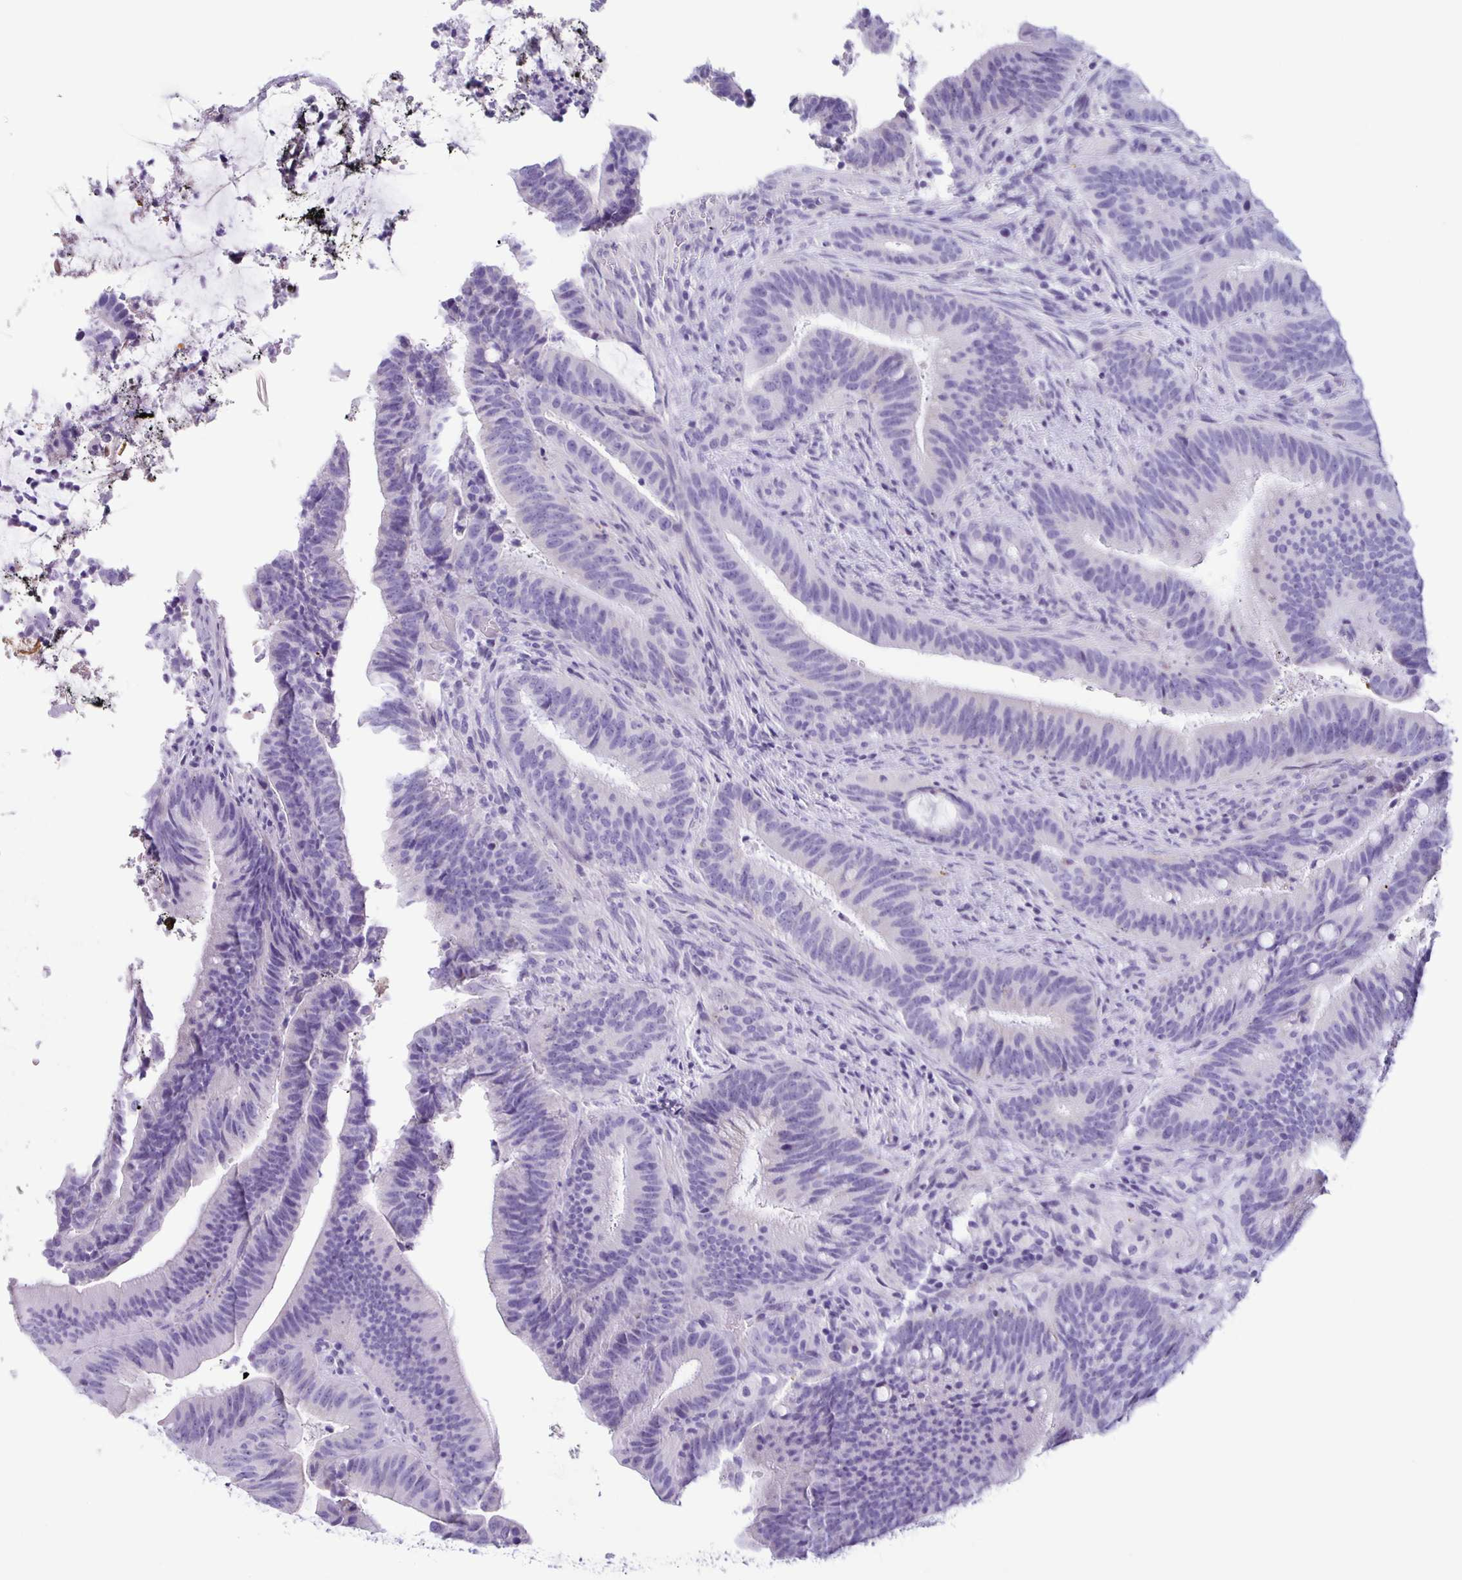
{"staining": {"intensity": "negative", "quantity": "none", "location": "none"}, "tissue": "colorectal cancer", "cell_type": "Tumor cells", "image_type": "cancer", "snomed": [{"axis": "morphology", "description": "Adenocarcinoma, NOS"}, {"axis": "topography", "description": "Colon"}], "caption": "The micrograph reveals no staining of tumor cells in colorectal cancer.", "gene": "AQP6", "patient": {"sex": "female", "age": 43}}